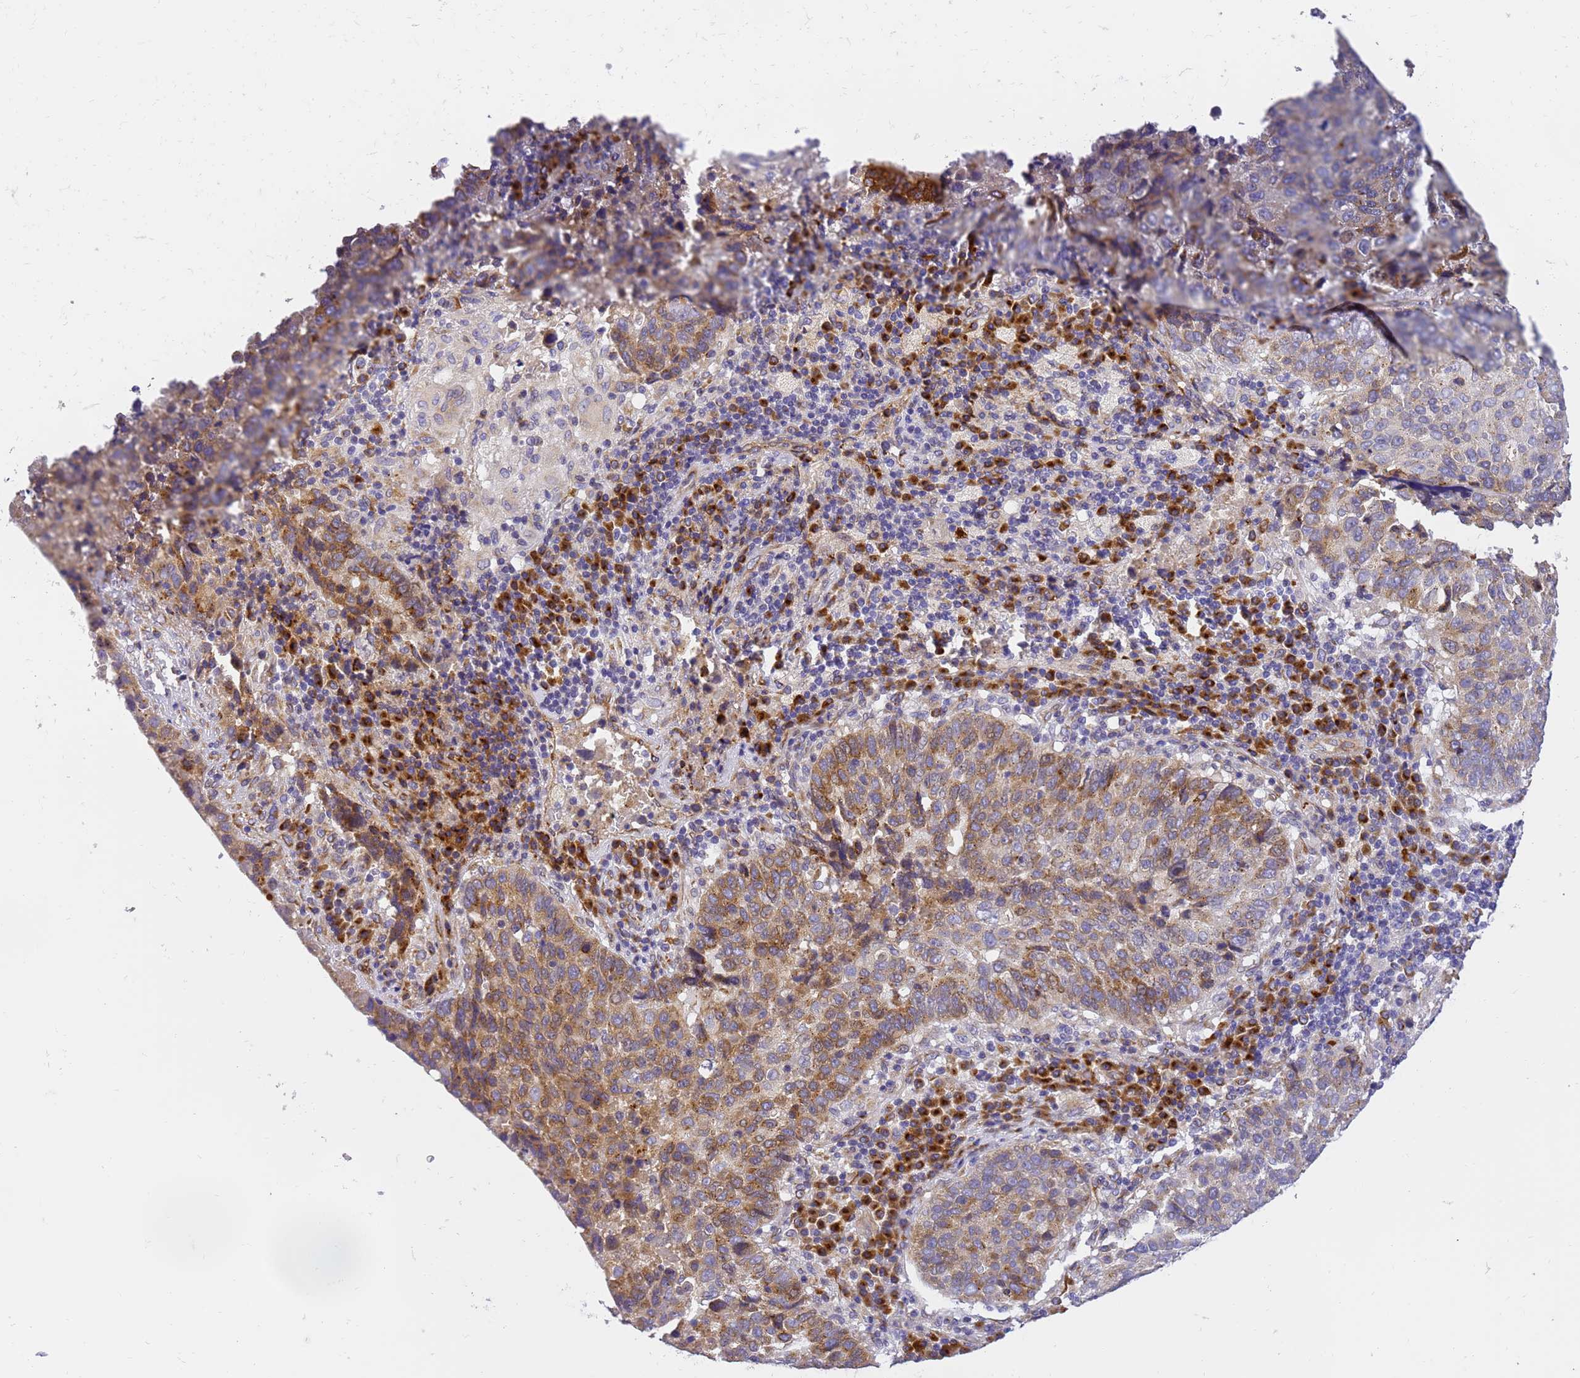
{"staining": {"intensity": "moderate", "quantity": "25%-75%", "location": "cytoplasmic/membranous"}, "tissue": "lung cancer", "cell_type": "Tumor cells", "image_type": "cancer", "snomed": [{"axis": "morphology", "description": "Squamous cell carcinoma, NOS"}, {"axis": "topography", "description": "Lung"}], "caption": "Lung cancer stained for a protein exhibits moderate cytoplasmic/membranous positivity in tumor cells.", "gene": "RHBDD3", "patient": {"sex": "male", "age": 73}}